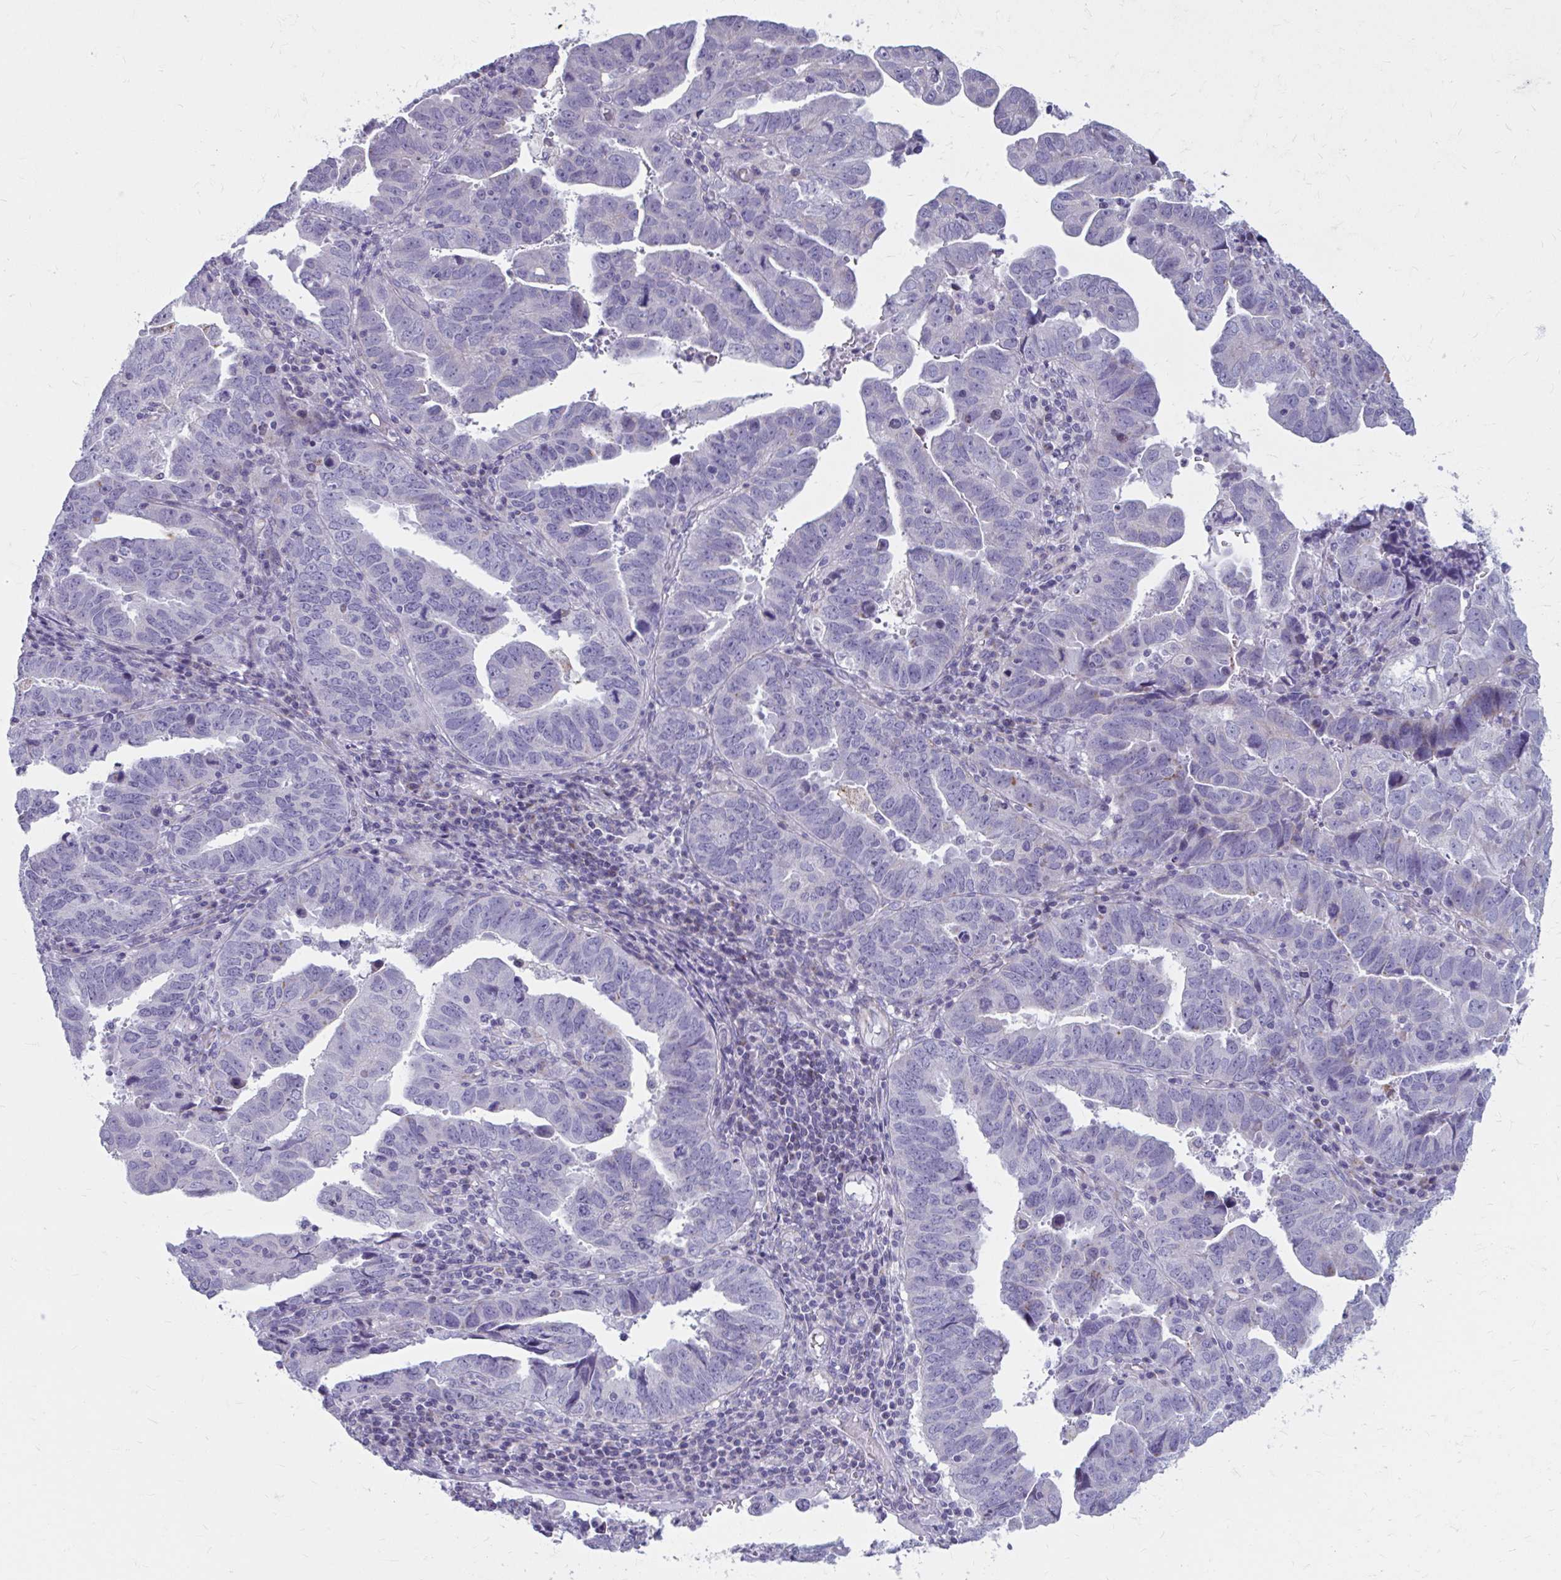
{"staining": {"intensity": "negative", "quantity": "none", "location": "none"}, "tissue": "endometrial cancer", "cell_type": "Tumor cells", "image_type": "cancer", "snomed": [{"axis": "morphology", "description": "Adenocarcinoma, NOS"}, {"axis": "topography", "description": "Uterus"}], "caption": "Tumor cells are negative for brown protein staining in endometrial cancer (adenocarcinoma).", "gene": "MSMO1", "patient": {"sex": "female", "age": 62}}